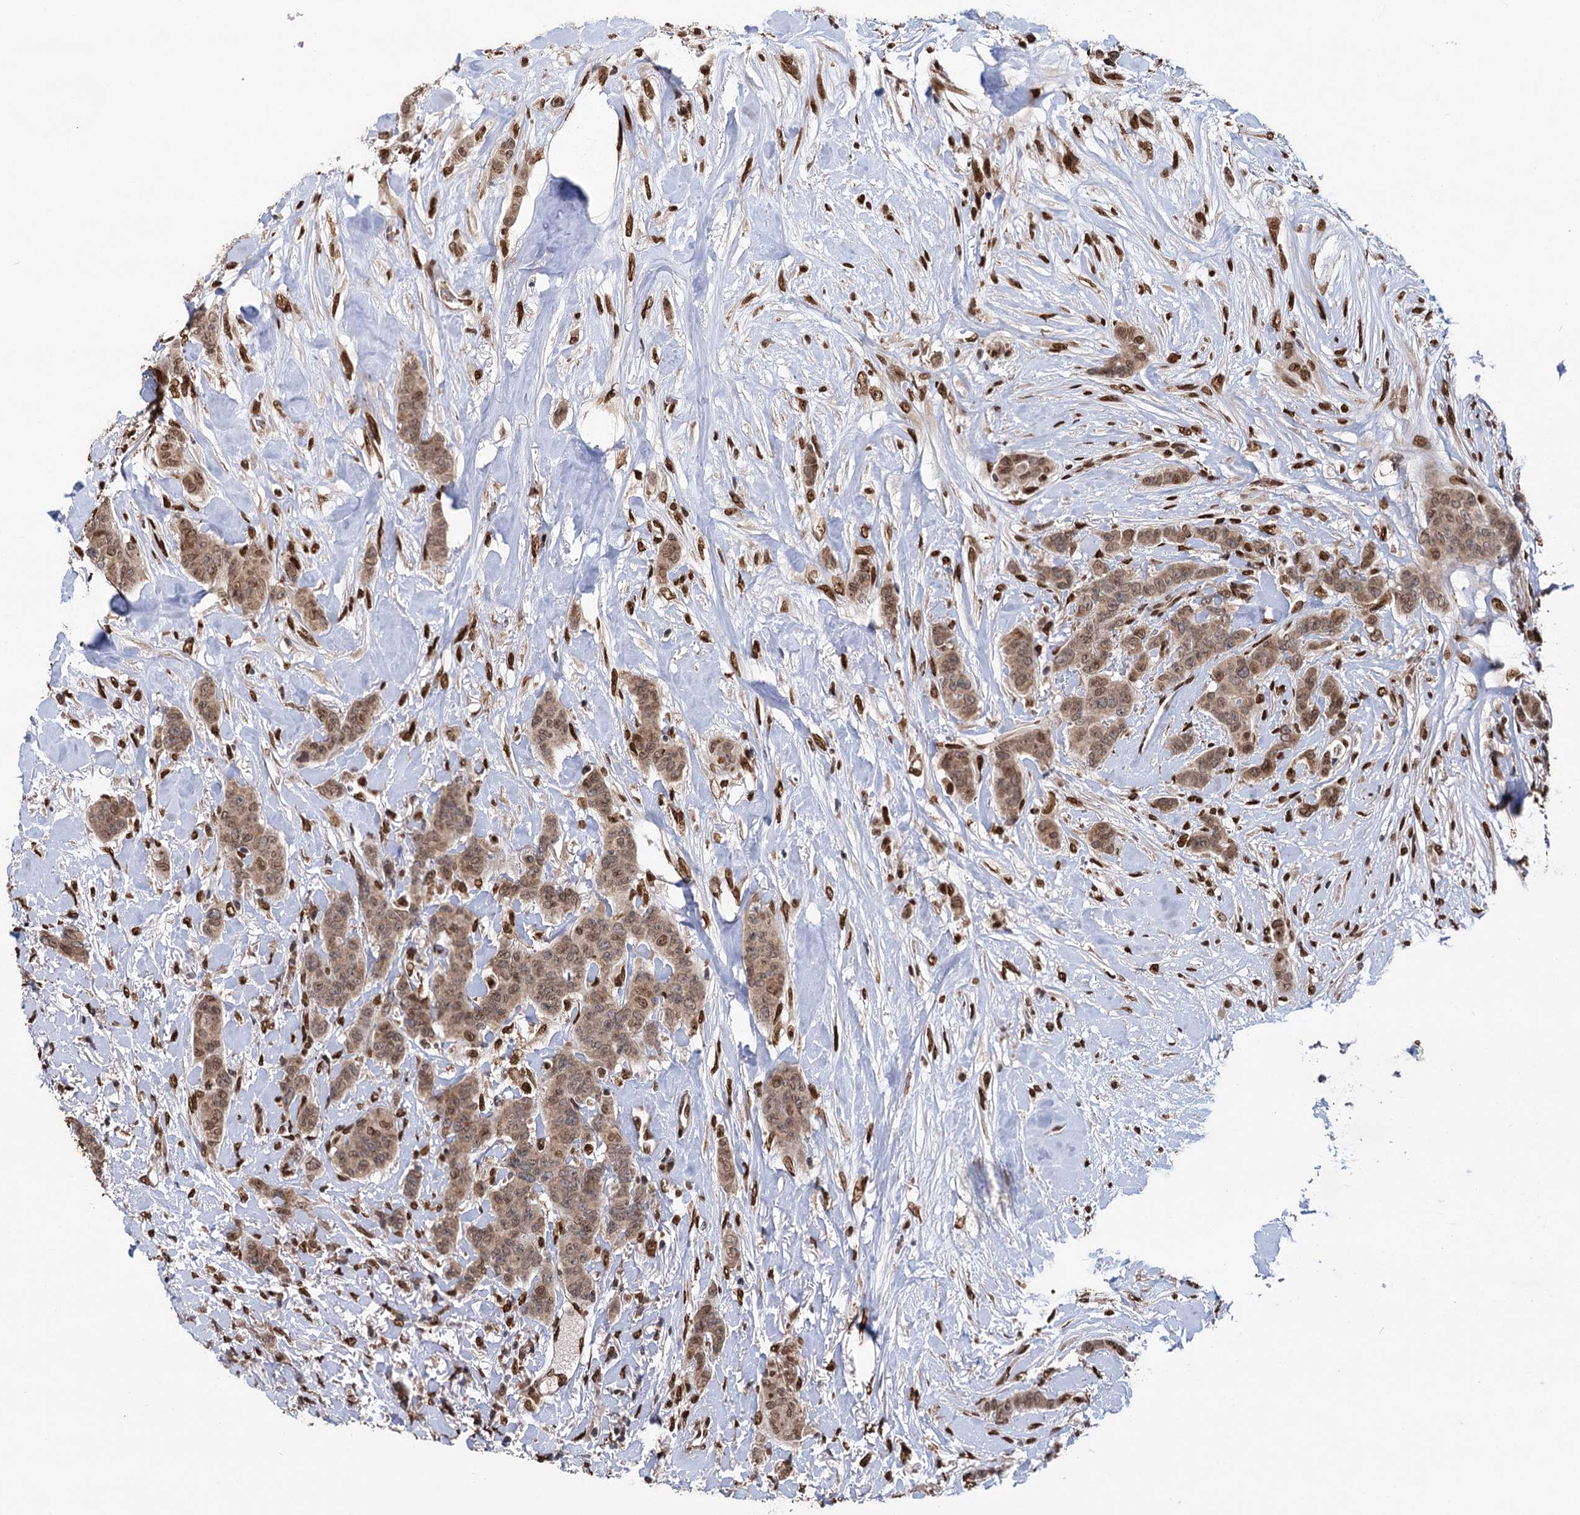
{"staining": {"intensity": "moderate", "quantity": ">75%", "location": "cytoplasmic/membranous,nuclear"}, "tissue": "breast cancer", "cell_type": "Tumor cells", "image_type": "cancer", "snomed": [{"axis": "morphology", "description": "Duct carcinoma"}, {"axis": "topography", "description": "Breast"}], "caption": "Human breast invasive ductal carcinoma stained for a protein (brown) shows moderate cytoplasmic/membranous and nuclear positive positivity in about >75% of tumor cells.", "gene": "MESD", "patient": {"sex": "female", "age": 40}}